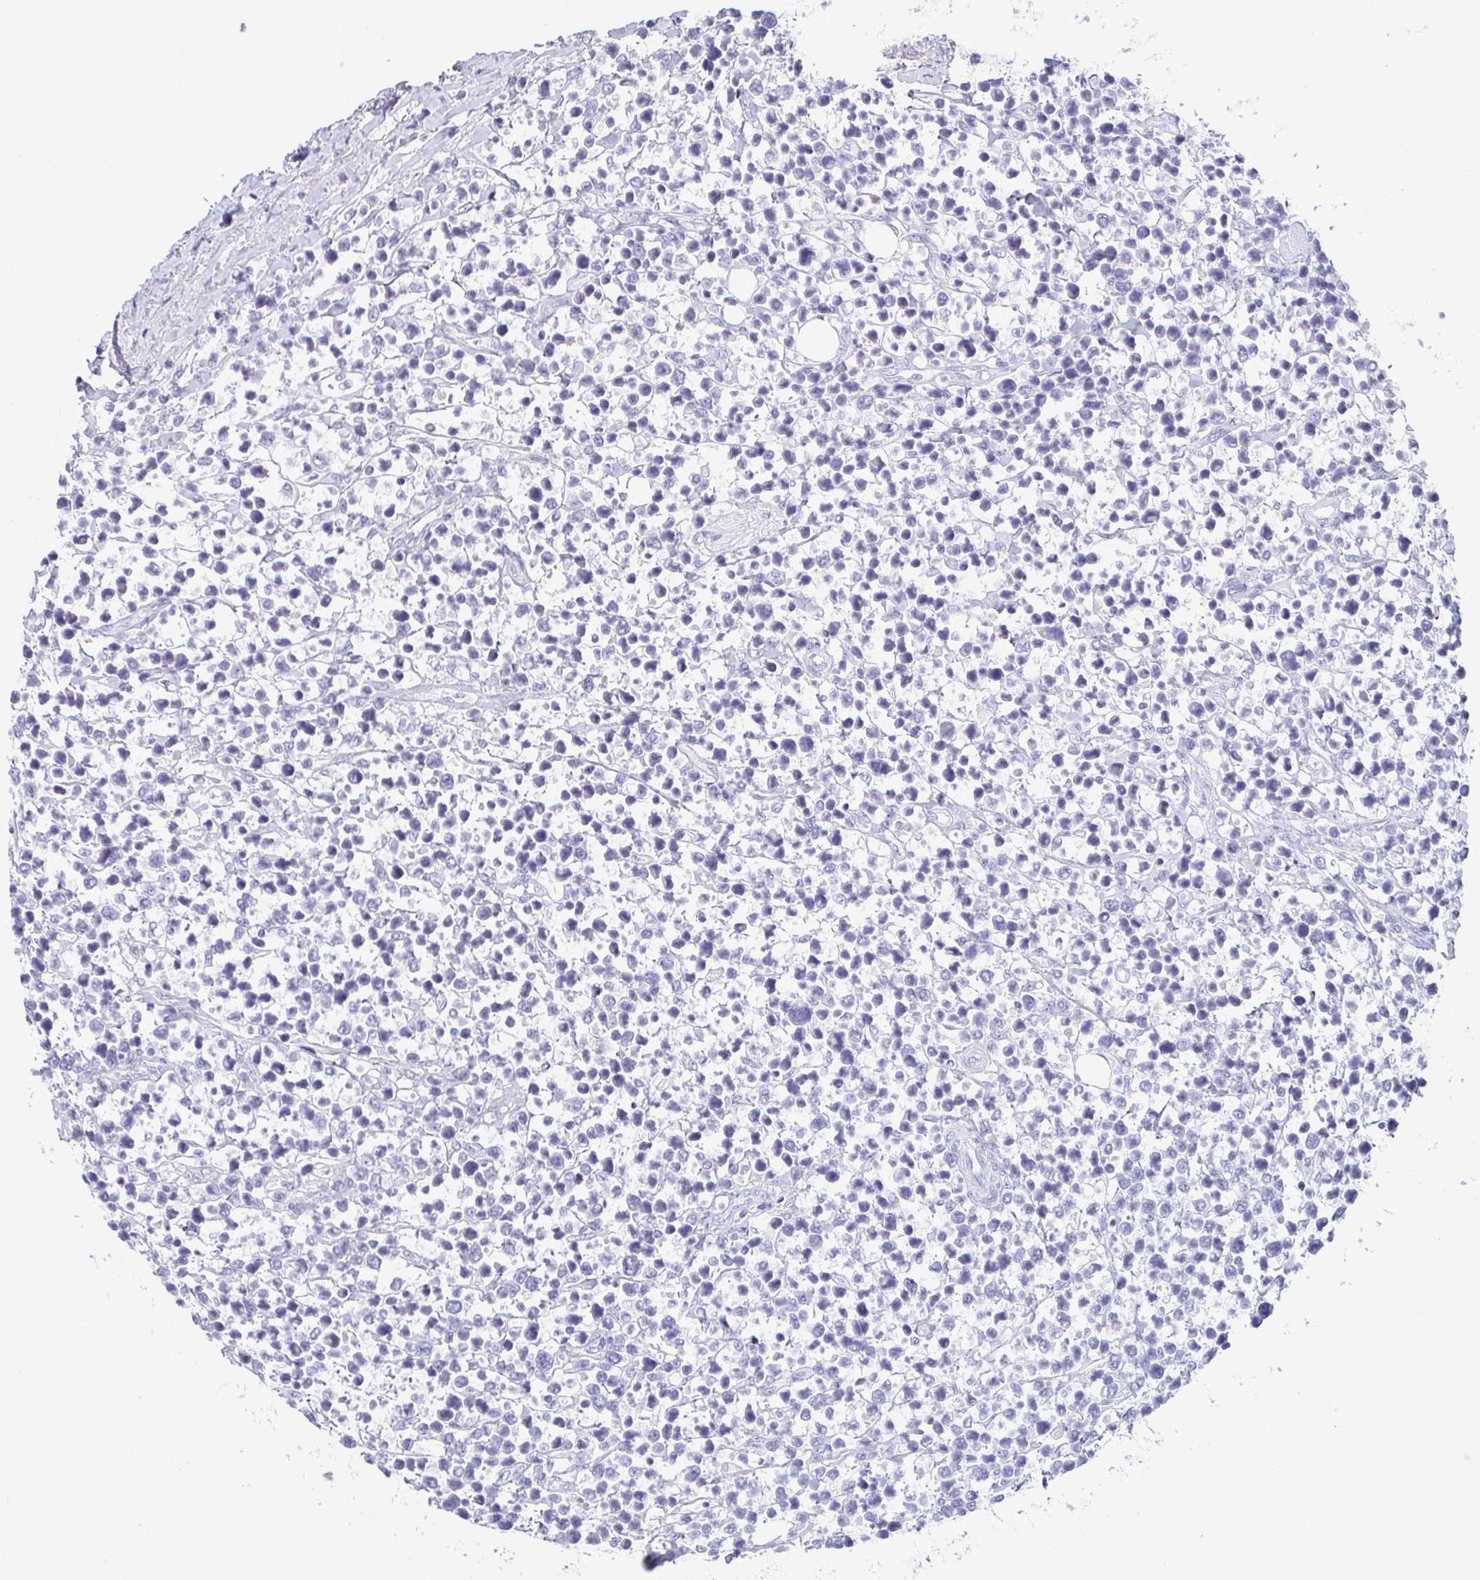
{"staining": {"intensity": "negative", "quantity": "none", "location": "none"}, "tissue": "lymphoma", "cell_type": "Tumor cells", "image_type": "cancer", "snomed": [{"axis": "morphology", "description": "Malignant lymphoma, non-Hodgkin's type, High grade"}, {"axis": "topography", "description": "Soft tissue"}], "caption": "Immunohistochemistry (IHC) image of neoplastic tissue: human malignant lymphoma, non-Hodgkin's type (high-grade) stained with DAB demonstrates no significant protein positivity in tumor cells.", "gene": "TEX19", "patient": {"sex": "female", "age": 56}}